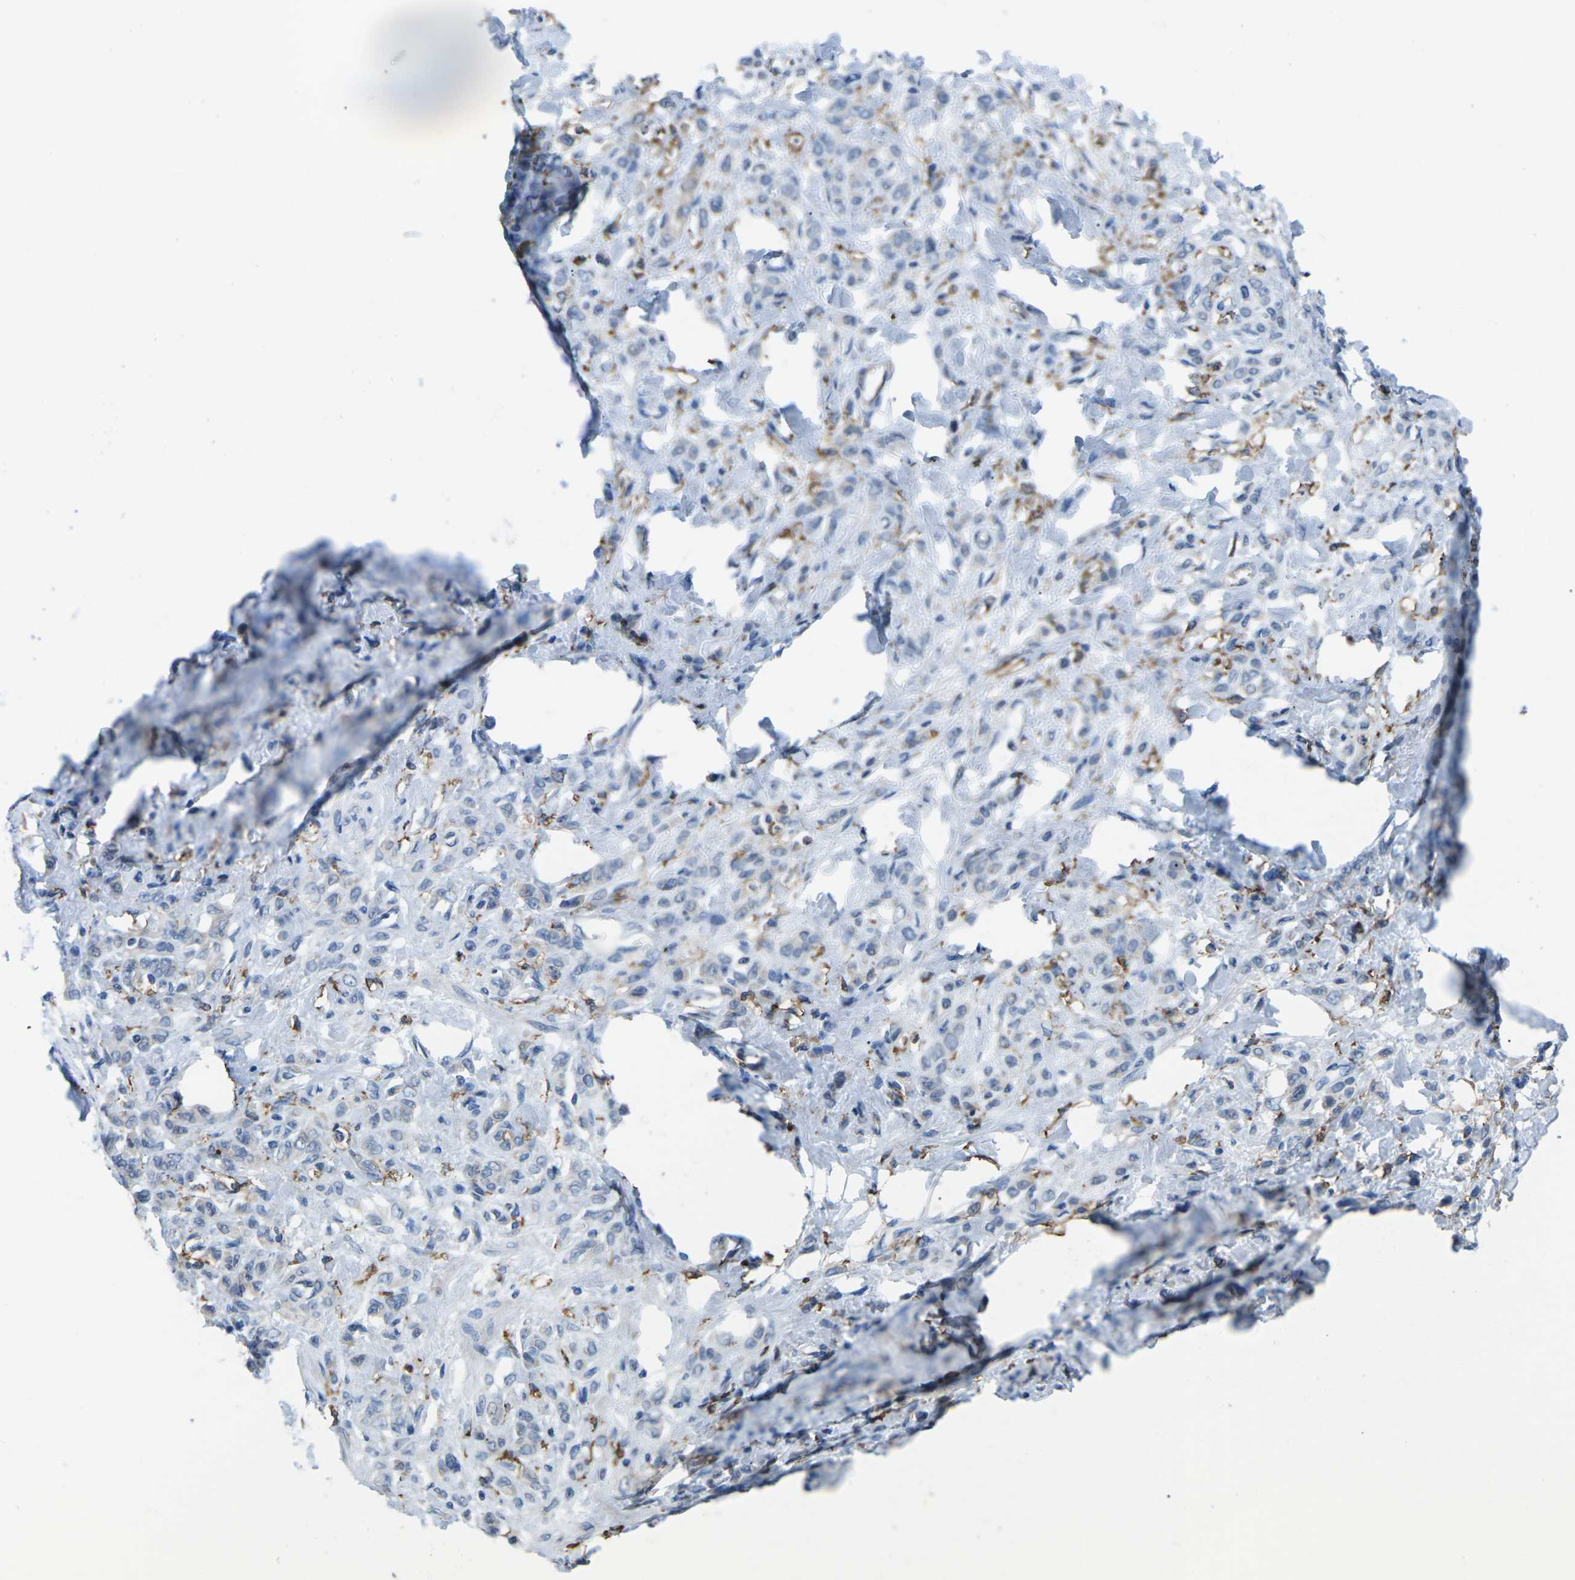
{"staining": {"intensity": "negative", "quantity": "none", "location": "none"}, "tissue": "stomach cancer", "cell_type": "Tumor cells", "image_type": "cancer", "snomed": [{"axis": "morphology", "description": "Normal tissue, NOS"}, {"axis": "morphology", "description": "Adenocarcinoma, NOS"}, {"axis": "topography", "description": "Stomach"}], "caption": "Tumor cells show no significant expression in adenocarcinoma (stomach).", "gene": "PTPN1", "patient": {"sex": "male", "age": 82}}